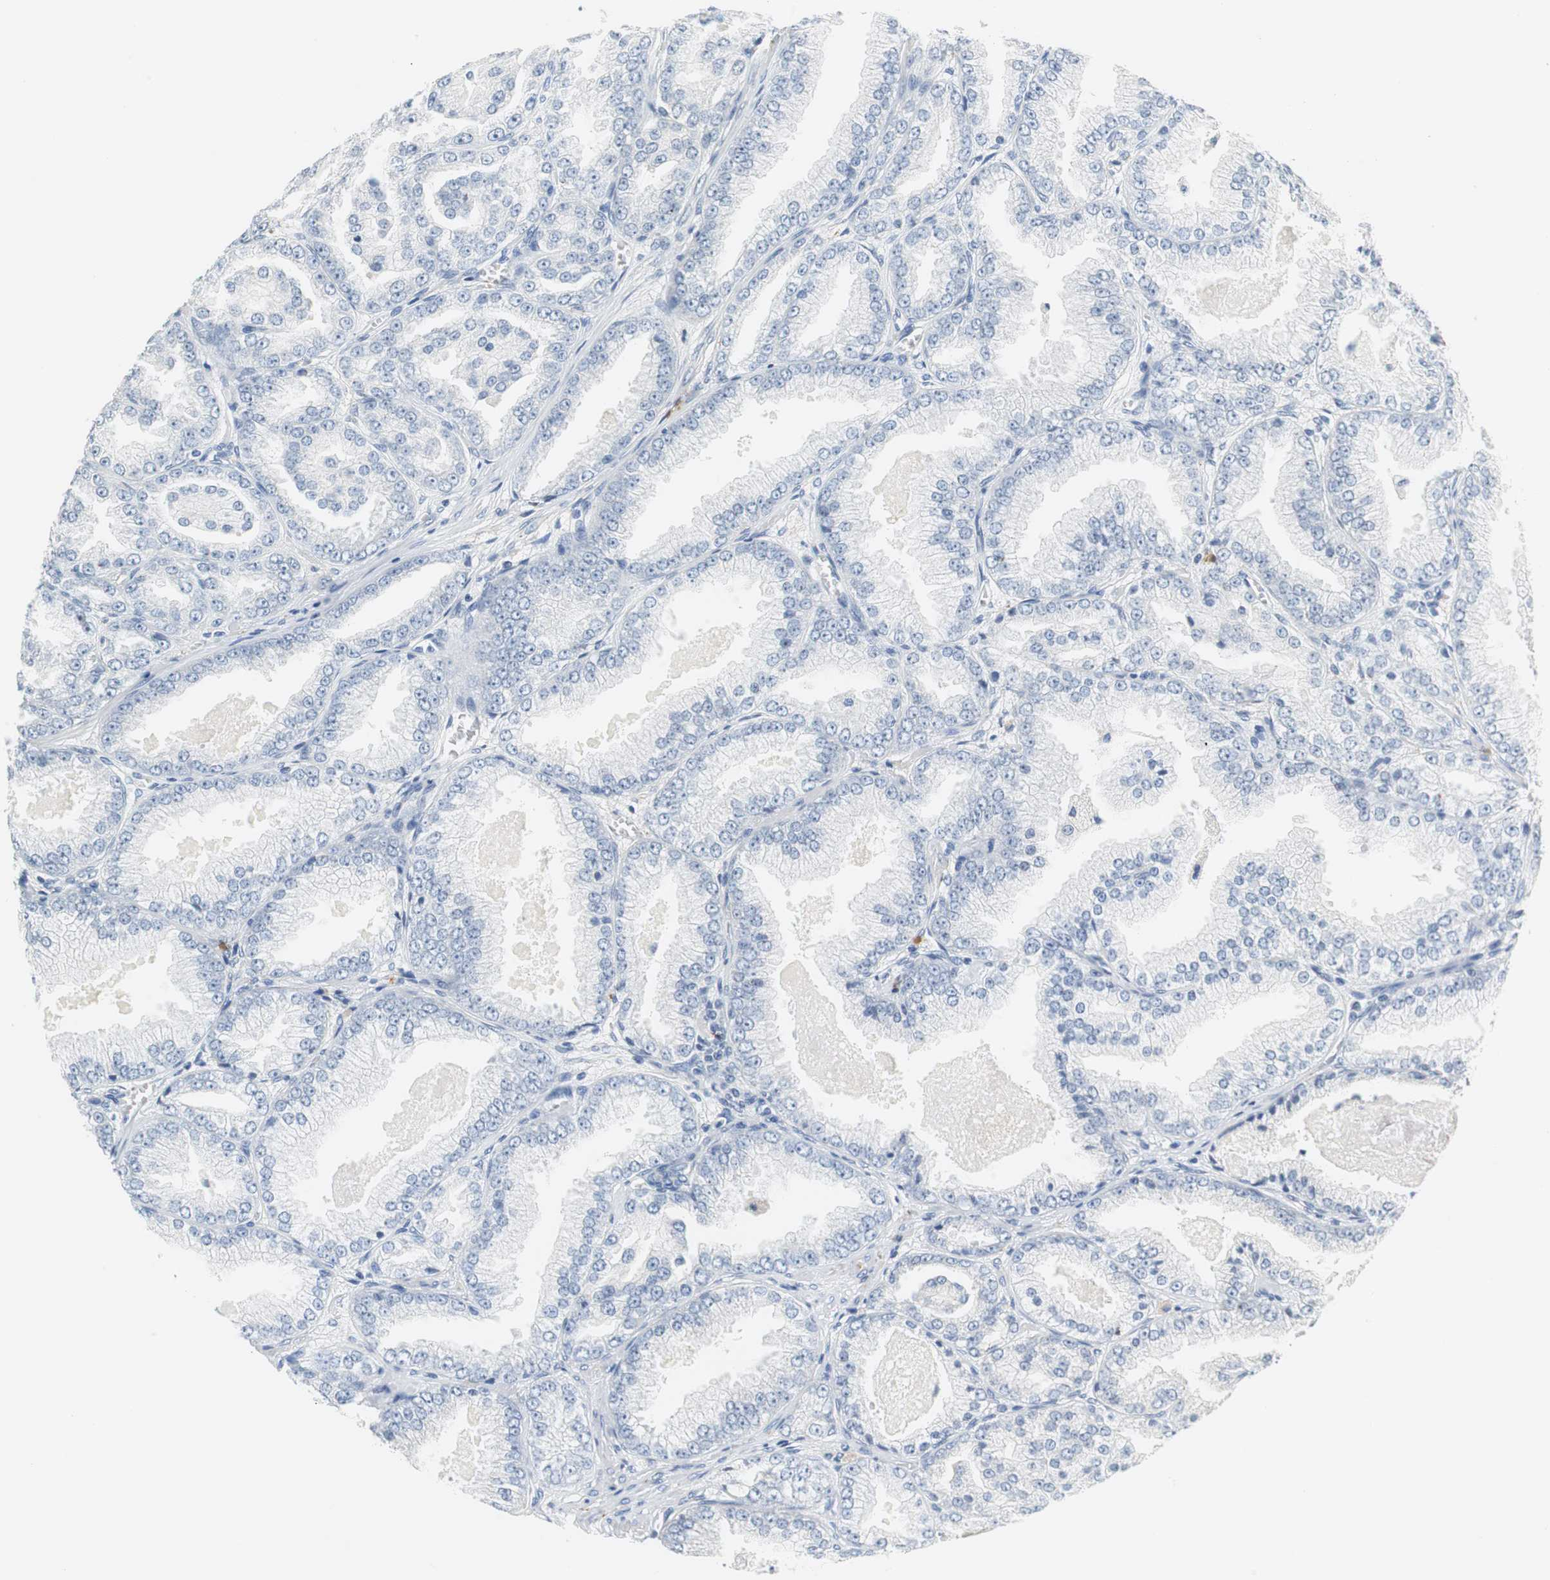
{"staining": {"intensity": "negative", "quantity": "none", "location": "none"}, "tissue": "prostate cancer", "cell_type": "Tumor cells", "image_type": "cancer", "snomed": [{"axis": "morphology", "description": "Adenocarcinoma, High grade"}, {"axis": "topography", "description": "Prostate"}], "caption": "Immunohistochemical staining of prostate cancer demonstrates no significant positivity in tumor cells.", "gene": "MUC7", "patient": {"sex": "male", "age": 61}}